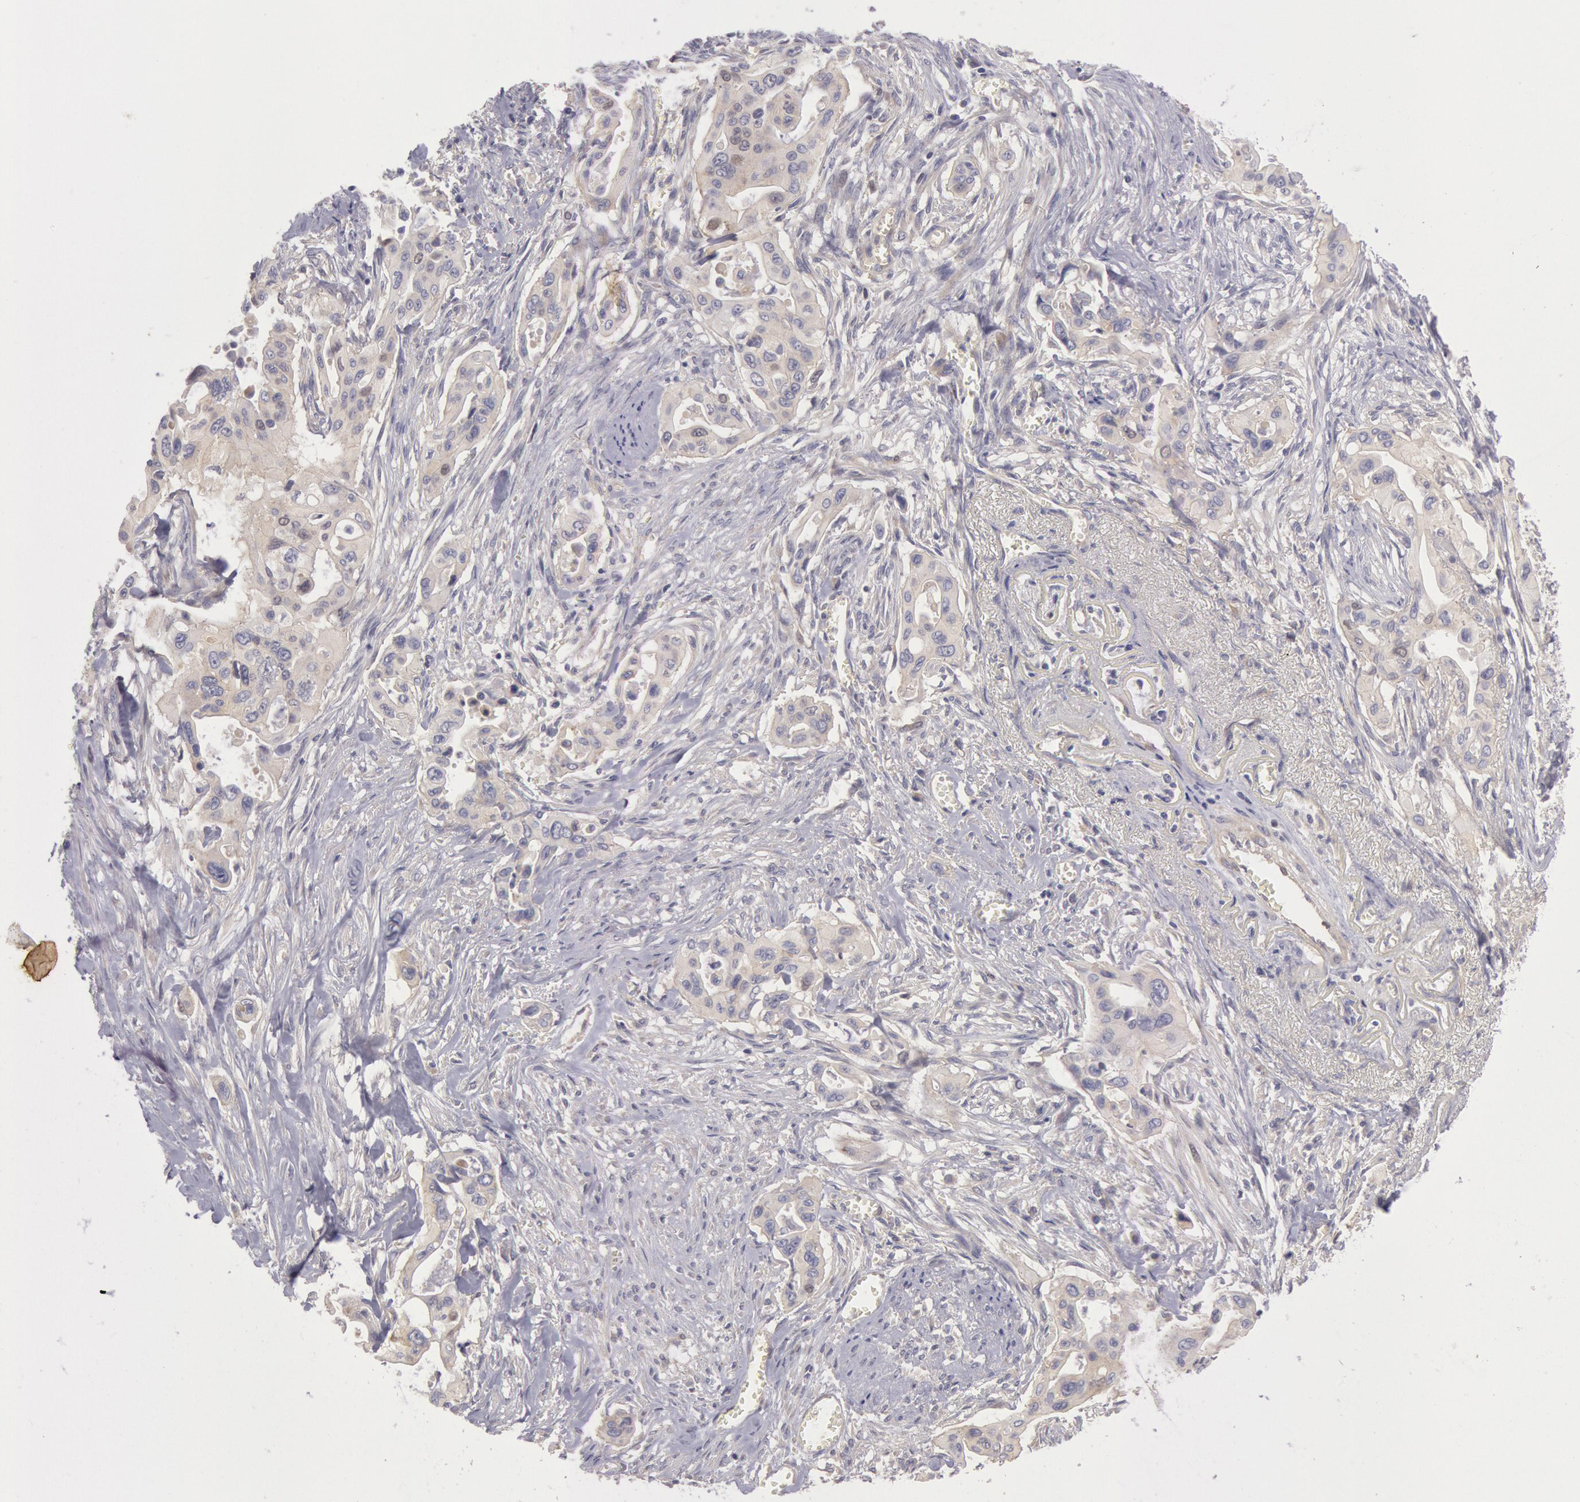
{"staining": {"intensity": "negative", "quantity": "none", "location": "none"}, "tissue": "pancreatic cancer", "cell_type": "Tumor cells", "image_type": "cancer", "snomed": [{"axis": "morphology", "description": "Adenocarcinoma, NOS"}, {"axis": "topography", "description": "Pancreas"}], "caption": "IHC of human pancreatic cancer displays no positivity in tumor cells.", "gene": "AMOTL1", "patient": {"sex": "male", "age": 77}}